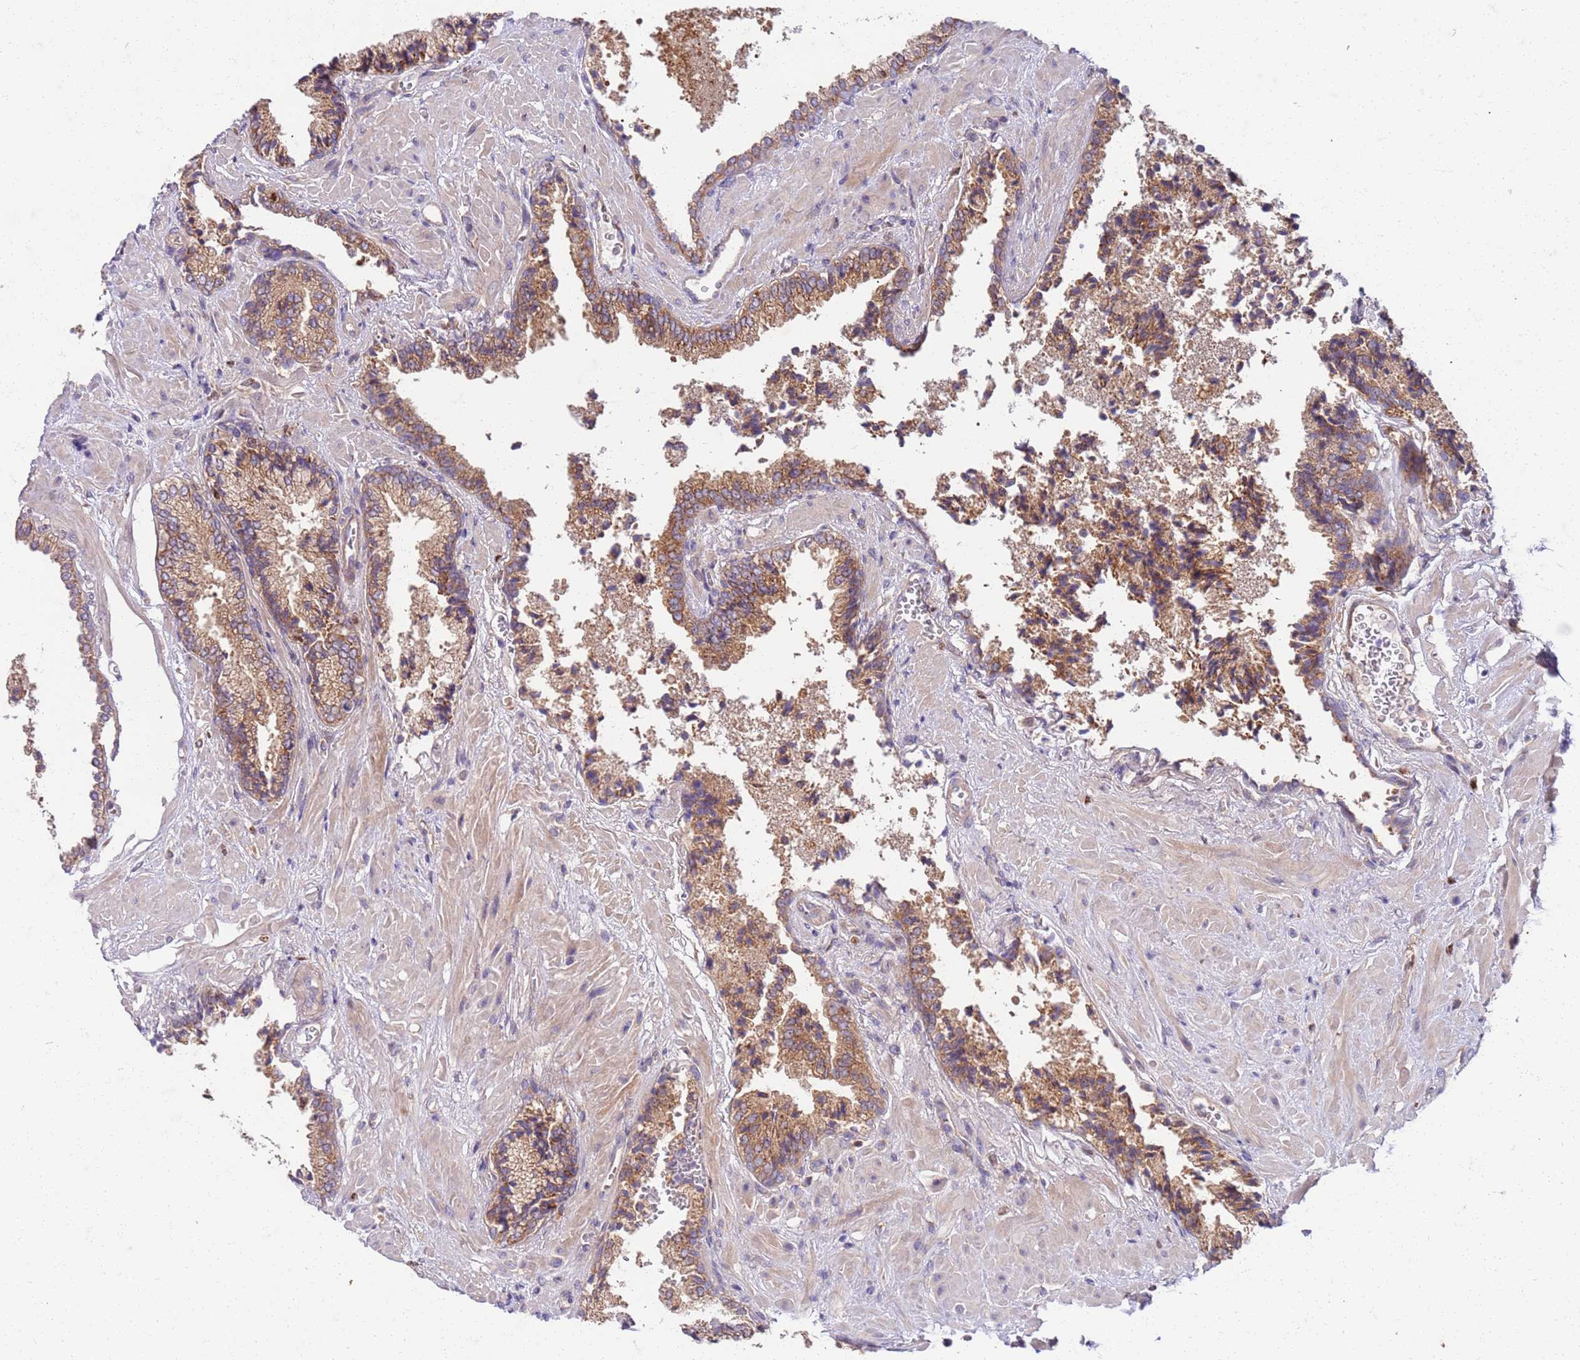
{"staining": {"intensity": "moderate", "quantity": ">75%", "location": "cytoplasmic/membranous"}, "tissue": "prostate cancer", "cell_type": "Tumor cells", "image_type": "cancer", "snomed": [{"axis": "morphology", "description": "Adenocarcinoma, High grade"}, {"axis": "topography", "description": "Prostate"}], "caption": "Moderate cytoplasmic/membranous staining for a protein is seen in about >75% of tumor cells of prostate high-grade adenocarcinoma using immunohistochemistry (IHC).", "gene": "OSBP", "patient": {"sex": "male", "age": 71}}